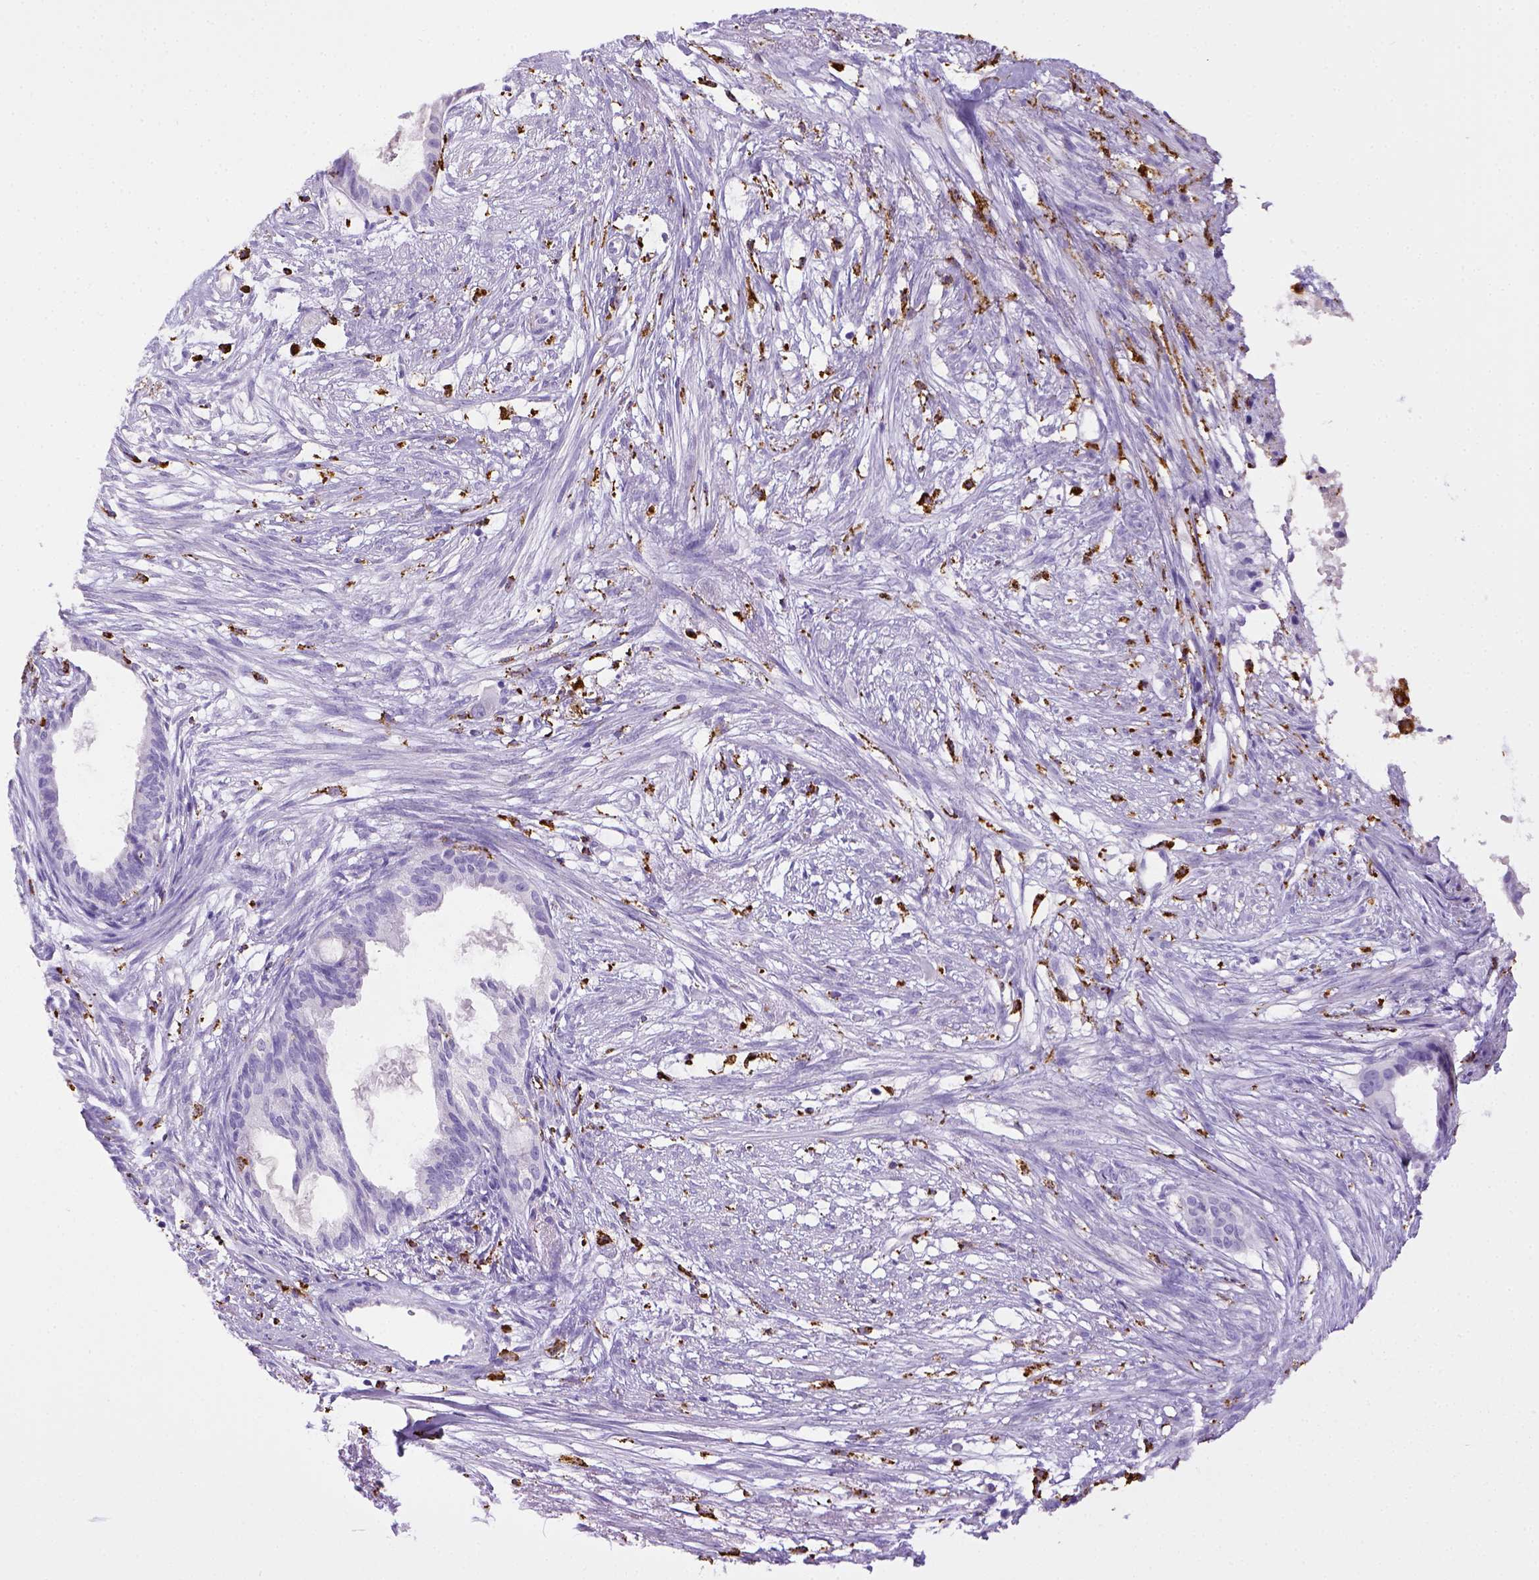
{"staining": {"intensity": "negative", "quantity": "none", "location": "none"}, "tissue": "endometrial cancer", "cell_type": "Tumor cells", "image_type": "cancer", "snomed": [{"axis": "morphology", "description": "Adenocarcinoma, NOS"}, {"axis": "topography", "description": "Endometrium"}], "caption": "Tumor cells show no significant positivity in endometrial cancer (adenocarcinoma). The staining is performed using DAB (3,3'-diaminobenzidine) brown chromogen with nuclei counter-stained in using hematoxylin.", "gene": "CD68", "patient": {"sex": "female", "age": 86}}